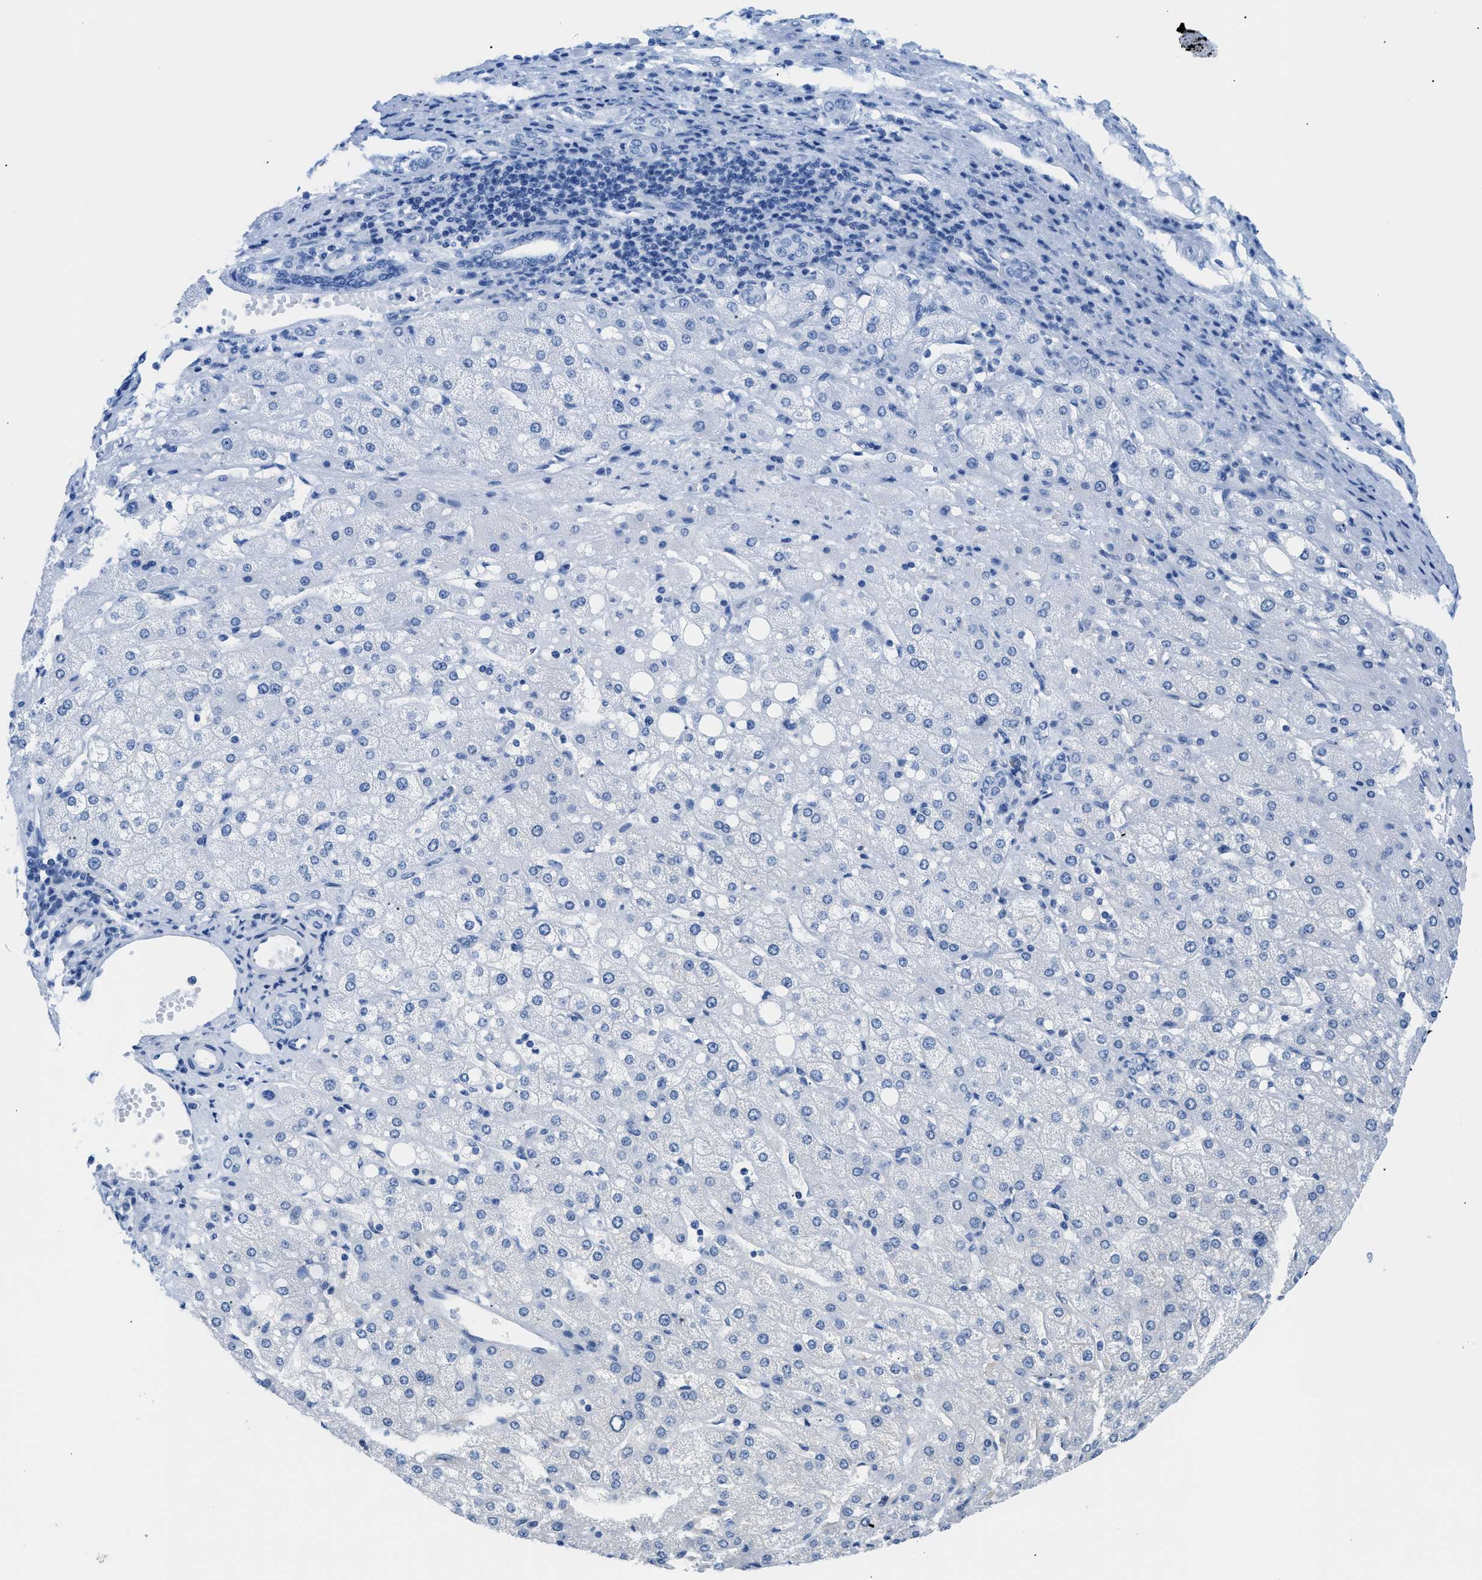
{"staining": {"intensity": "negative", "quantity": "none", "location": "none"}, "tissue": "liver cancer", "cell_type": "Tumor cells", "image_type": "cancer", "snomed": [{"axis": "morphology", "description": "Carcinoma, Hepatocellular, NOS"}, {"axis": "topography", "description": "Liver"}], "caption": "Protein analysis of liver cancer exhibits no significant staining in tumor cells.", "gene": "FDCSP", "patient": {"sex": "male", "age": 80}}